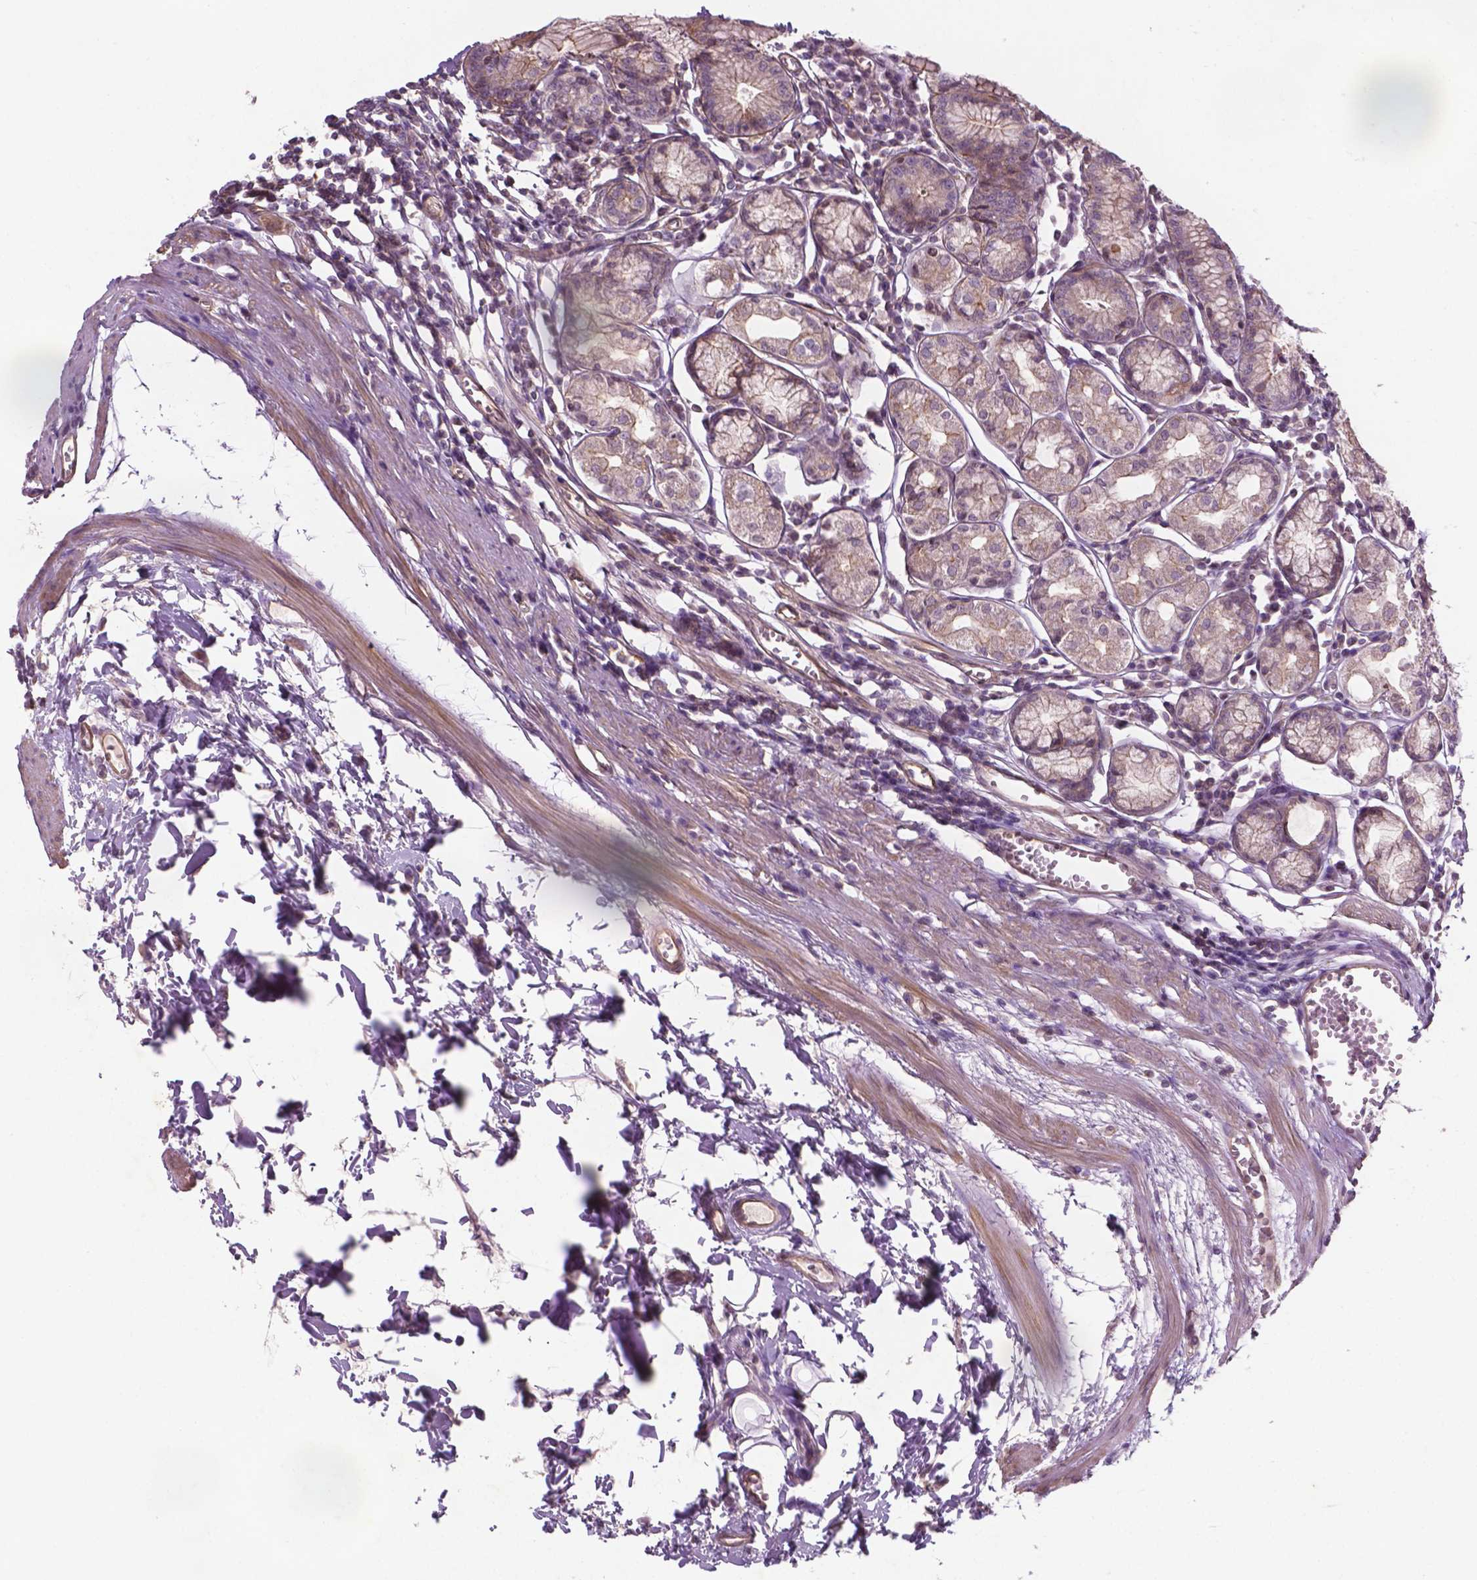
{"staining": {"intensity": "moderate", "quantity": "25%-75%", "location": "cytoplasmic/membranous"}, "tissue": "stomach", "cell_type": "Glandular cells", "image_type": "normal", "snomed": [{"axis": "morphology", "description": "Normal tissue, NOS"}, {"axis": "topography", "description": "Stomach"}], "caption": "IHC photomicrograph of normal stomach: stomach stained using immunohistochemistry reveals medium levels of moderate protein expression localized specifically in the cytoplasmic/membranous of glandular cells, appearing as a cytoplasmic/membranous brown color.", "gene": "TCHP", "patient": {"sex": "male", "age": 55}}